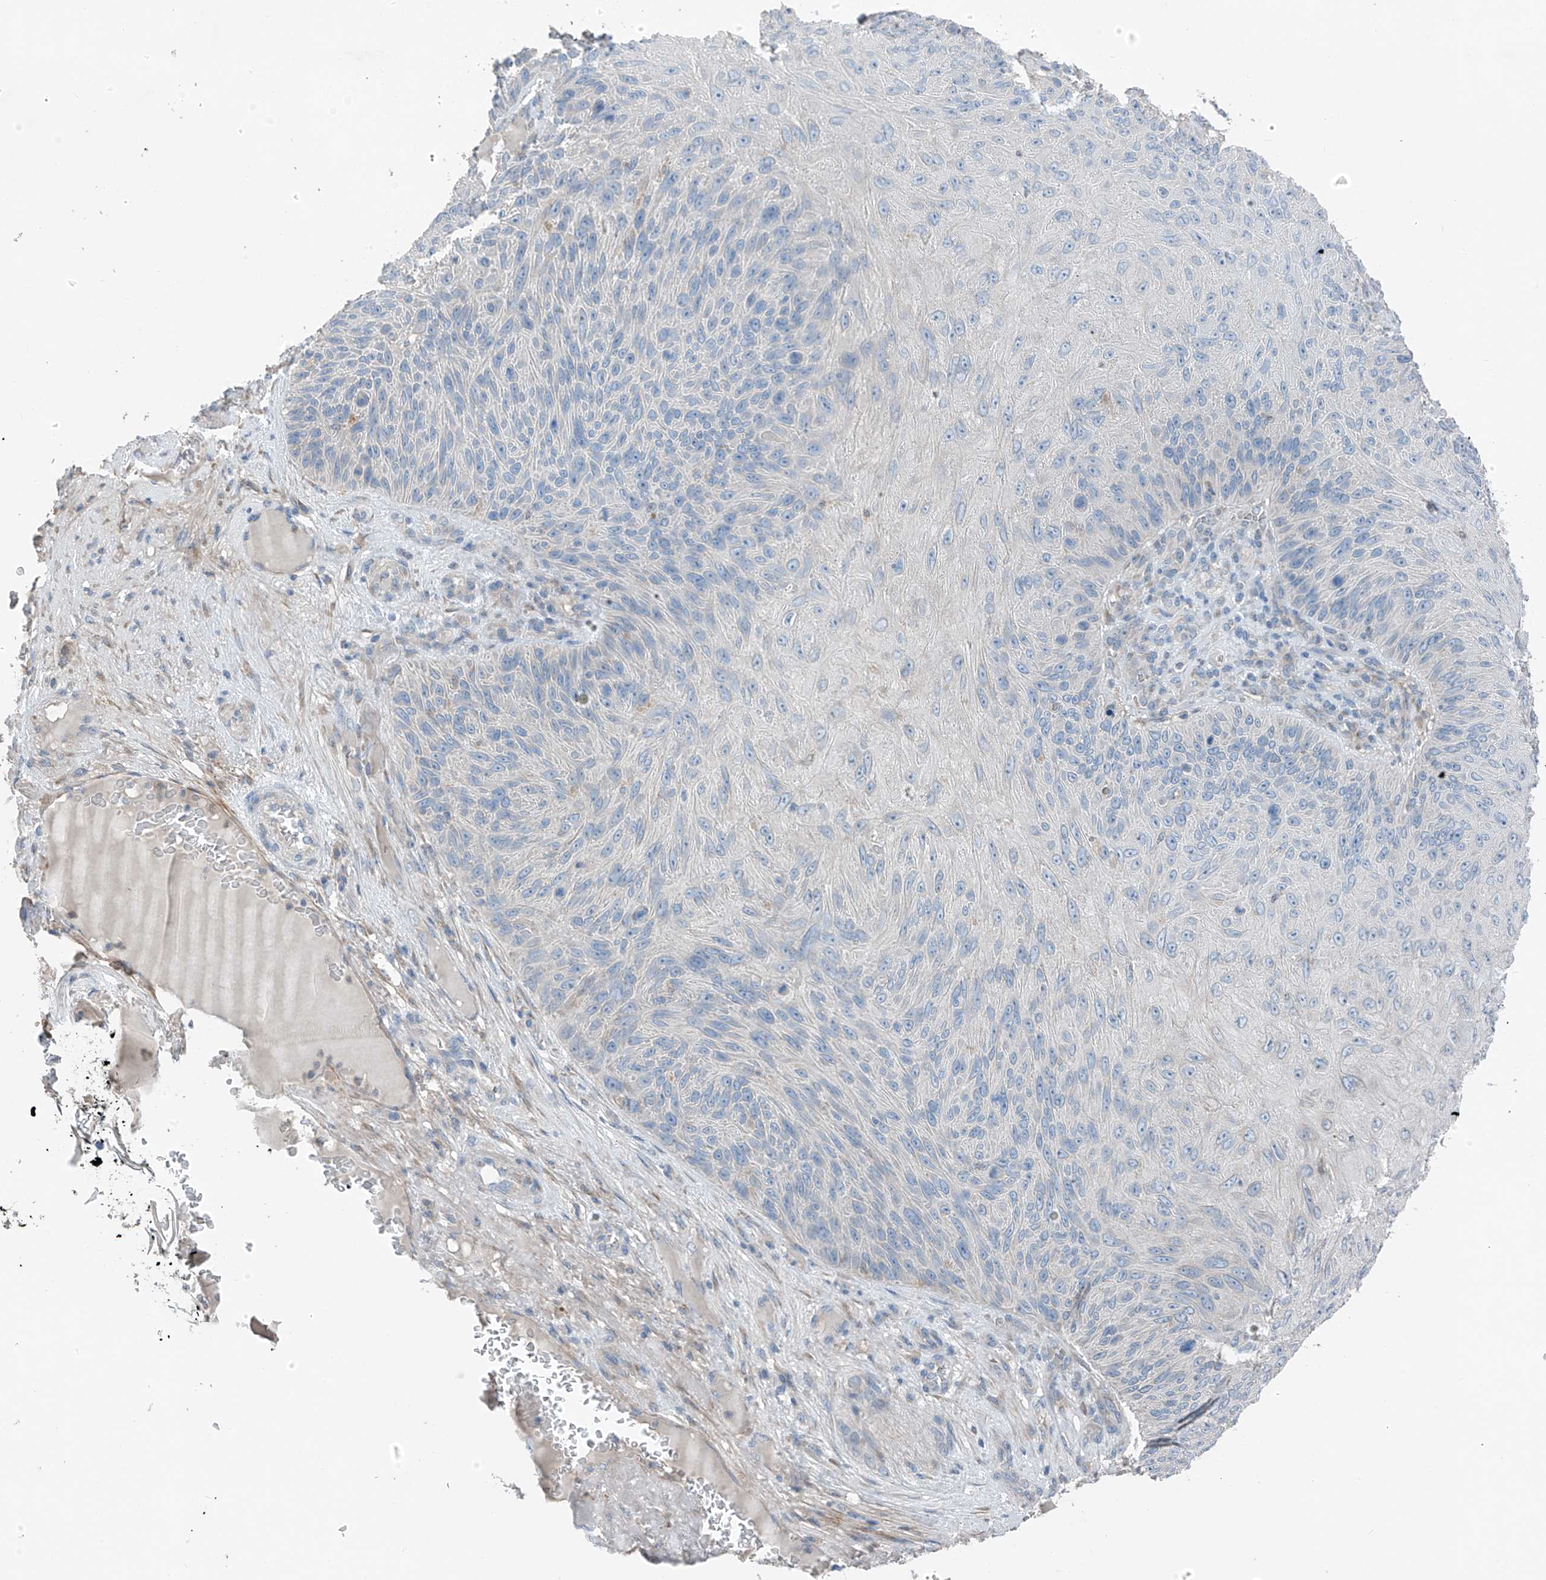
{"staining": {"intensity": "negative", "quantity": "none", "location": "none"}, "tissue": "skin cancer", "cell_type": "Tumor cells", "image_type": "cancer", "snomed": [{"axis": "morphology", "description": "Squamous cell carcinoma, NOS"}, {"axis": "topography", "description": "Skin"}], "caption": "Skin squamous cell carcinoma stained for a protein using immunohistochemistry displays no staining tumor cells.", "gene": "GALNTL6", "patient": {"sex": "female", "age": 88}}